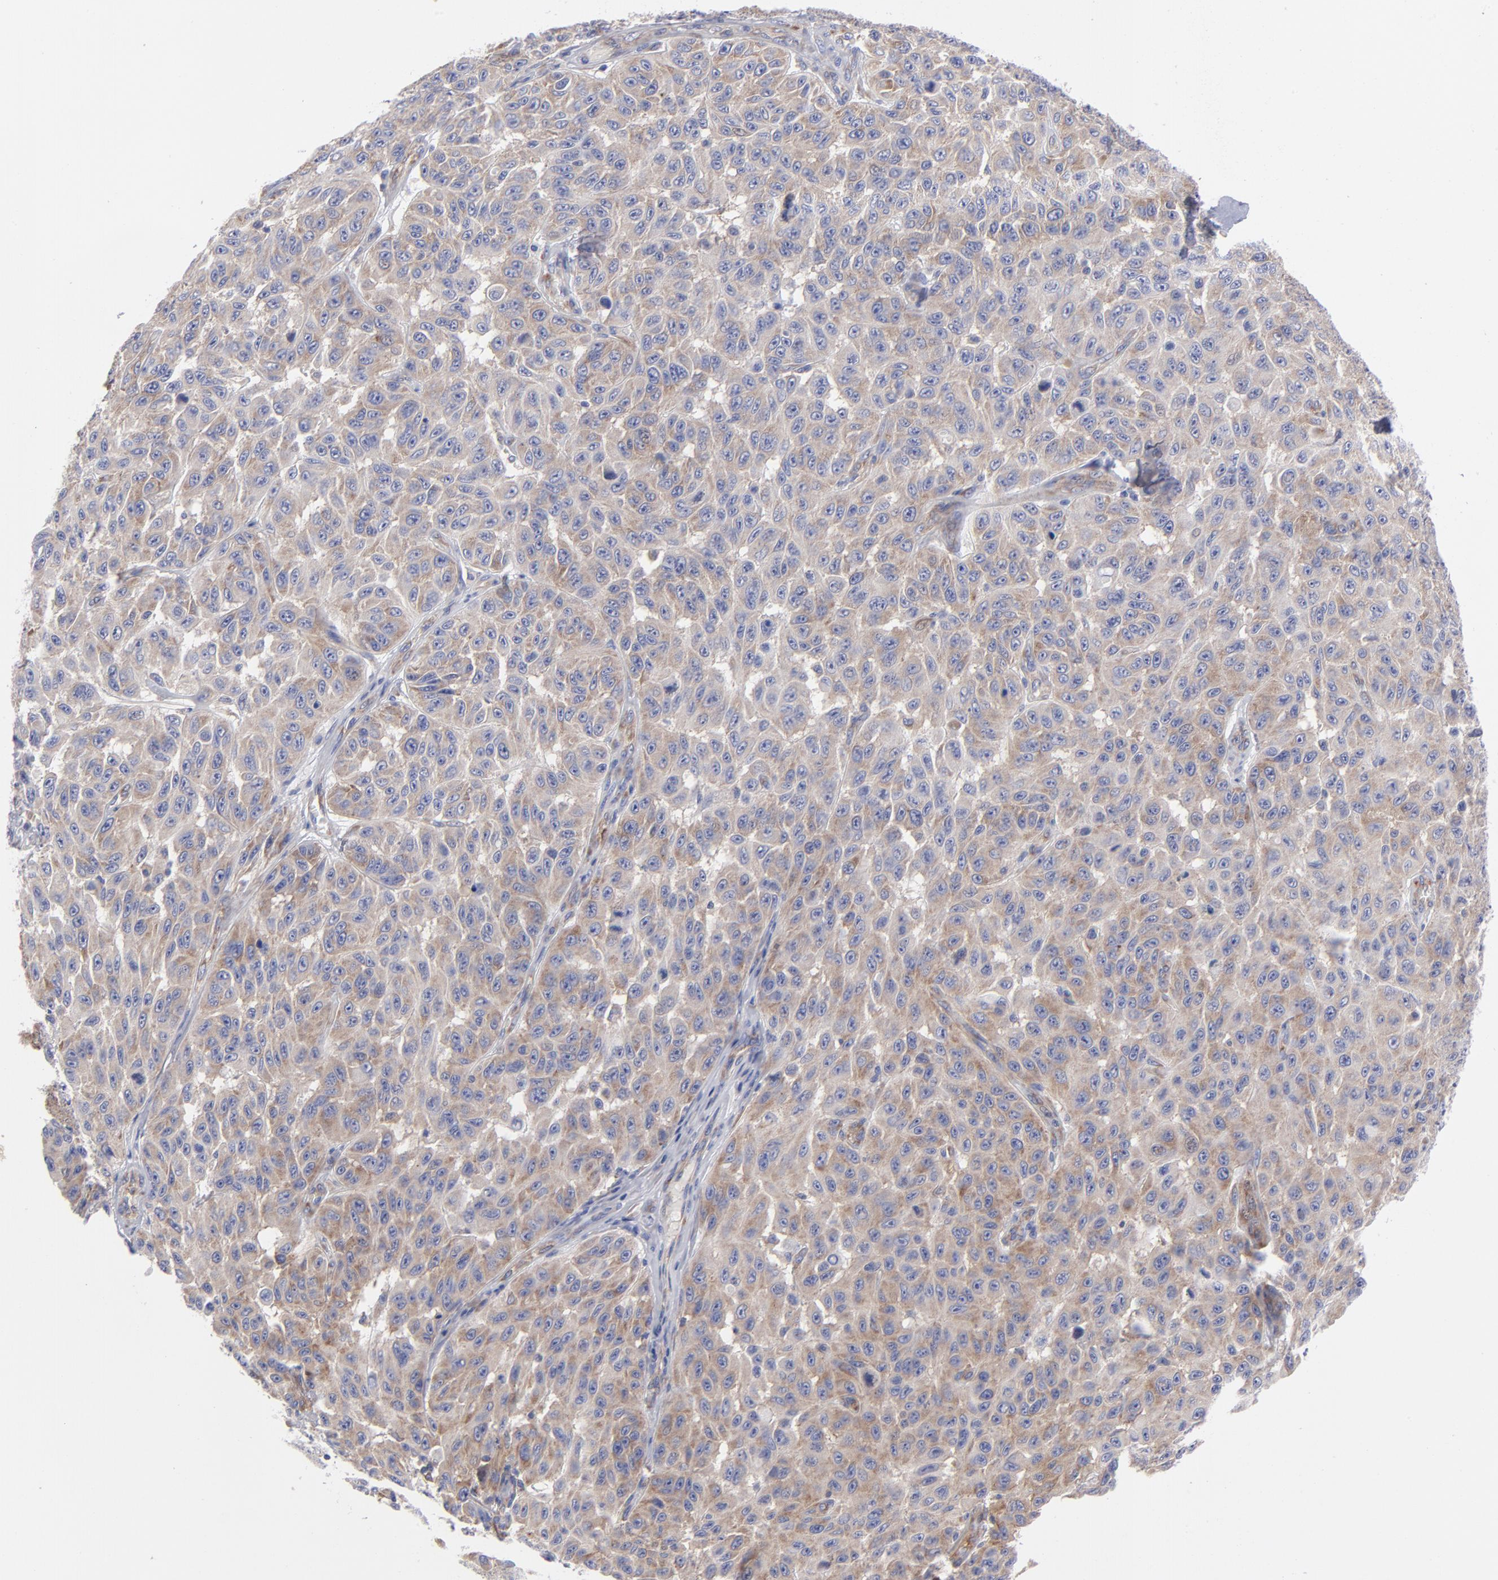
{"staining": {"intensity": "moderate", "quantity": ">75%", "location": "cytoplasmic/membranous"}, "tissue": "melanoma", "cell_type": "Tumor cells", "image_type": "cancer", "snomed": [{"axis": "morphology", "description": "Malignant melanoma, NOS"}, {"axis": "topography", "description": "Skin"}], "caption": "Immunohistochemistry (IHC) (DAB) staining of melanoma demonstrates moderate cytoplasmic/membranous protein positivity in about >75% of tumor cells. (DAB (3,3'-diaminobenzidine) IHC with brightfield microscopy, high magnification).", "gene": "EIF2AK2", "patient": {"sex": "male", "age": 30}}